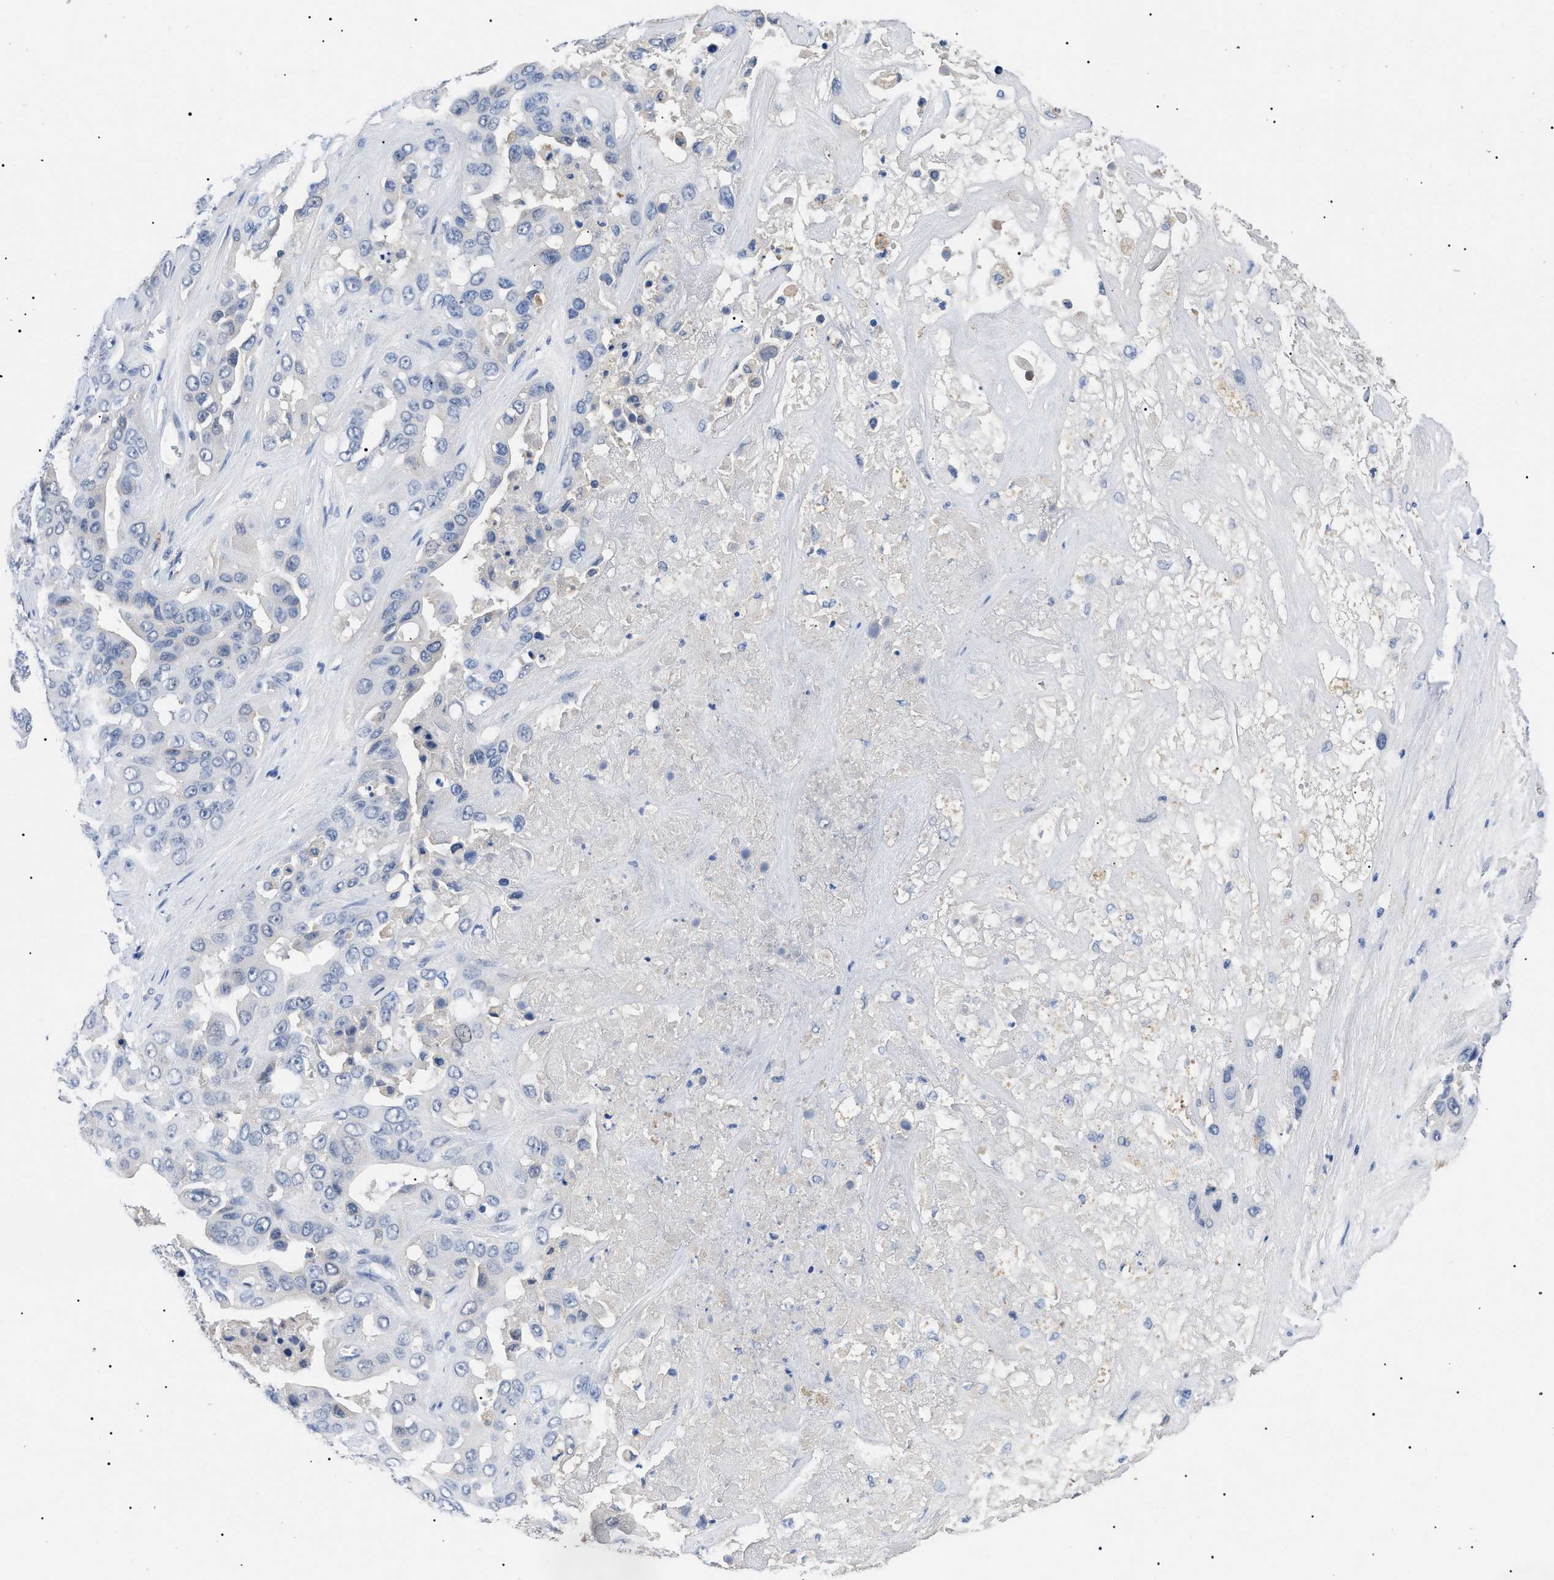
{"staining": {"intensity": "negative", "quantity": "none", "location": "none"}, "tissue": "liver cancer", "cell_type": "Tumor cells", "image_type": "cancer", "snomed": [{"axis": "morphology", "description": "Cholangiocarcinoma"}, {"axis": "topography", "description": "Liver"}], "caption": "Cholangiocarcinoma (liver) was stained to show a protein in brown. There is no significant expression in tumor cells. The staining is performed using DAB (3,3'-diaminobenzidine) brown chromogen with nuclei counter-stained in using hematoxylin.", "gene": "PRRT2", "patient": {"sex": "female", "age": 52}}